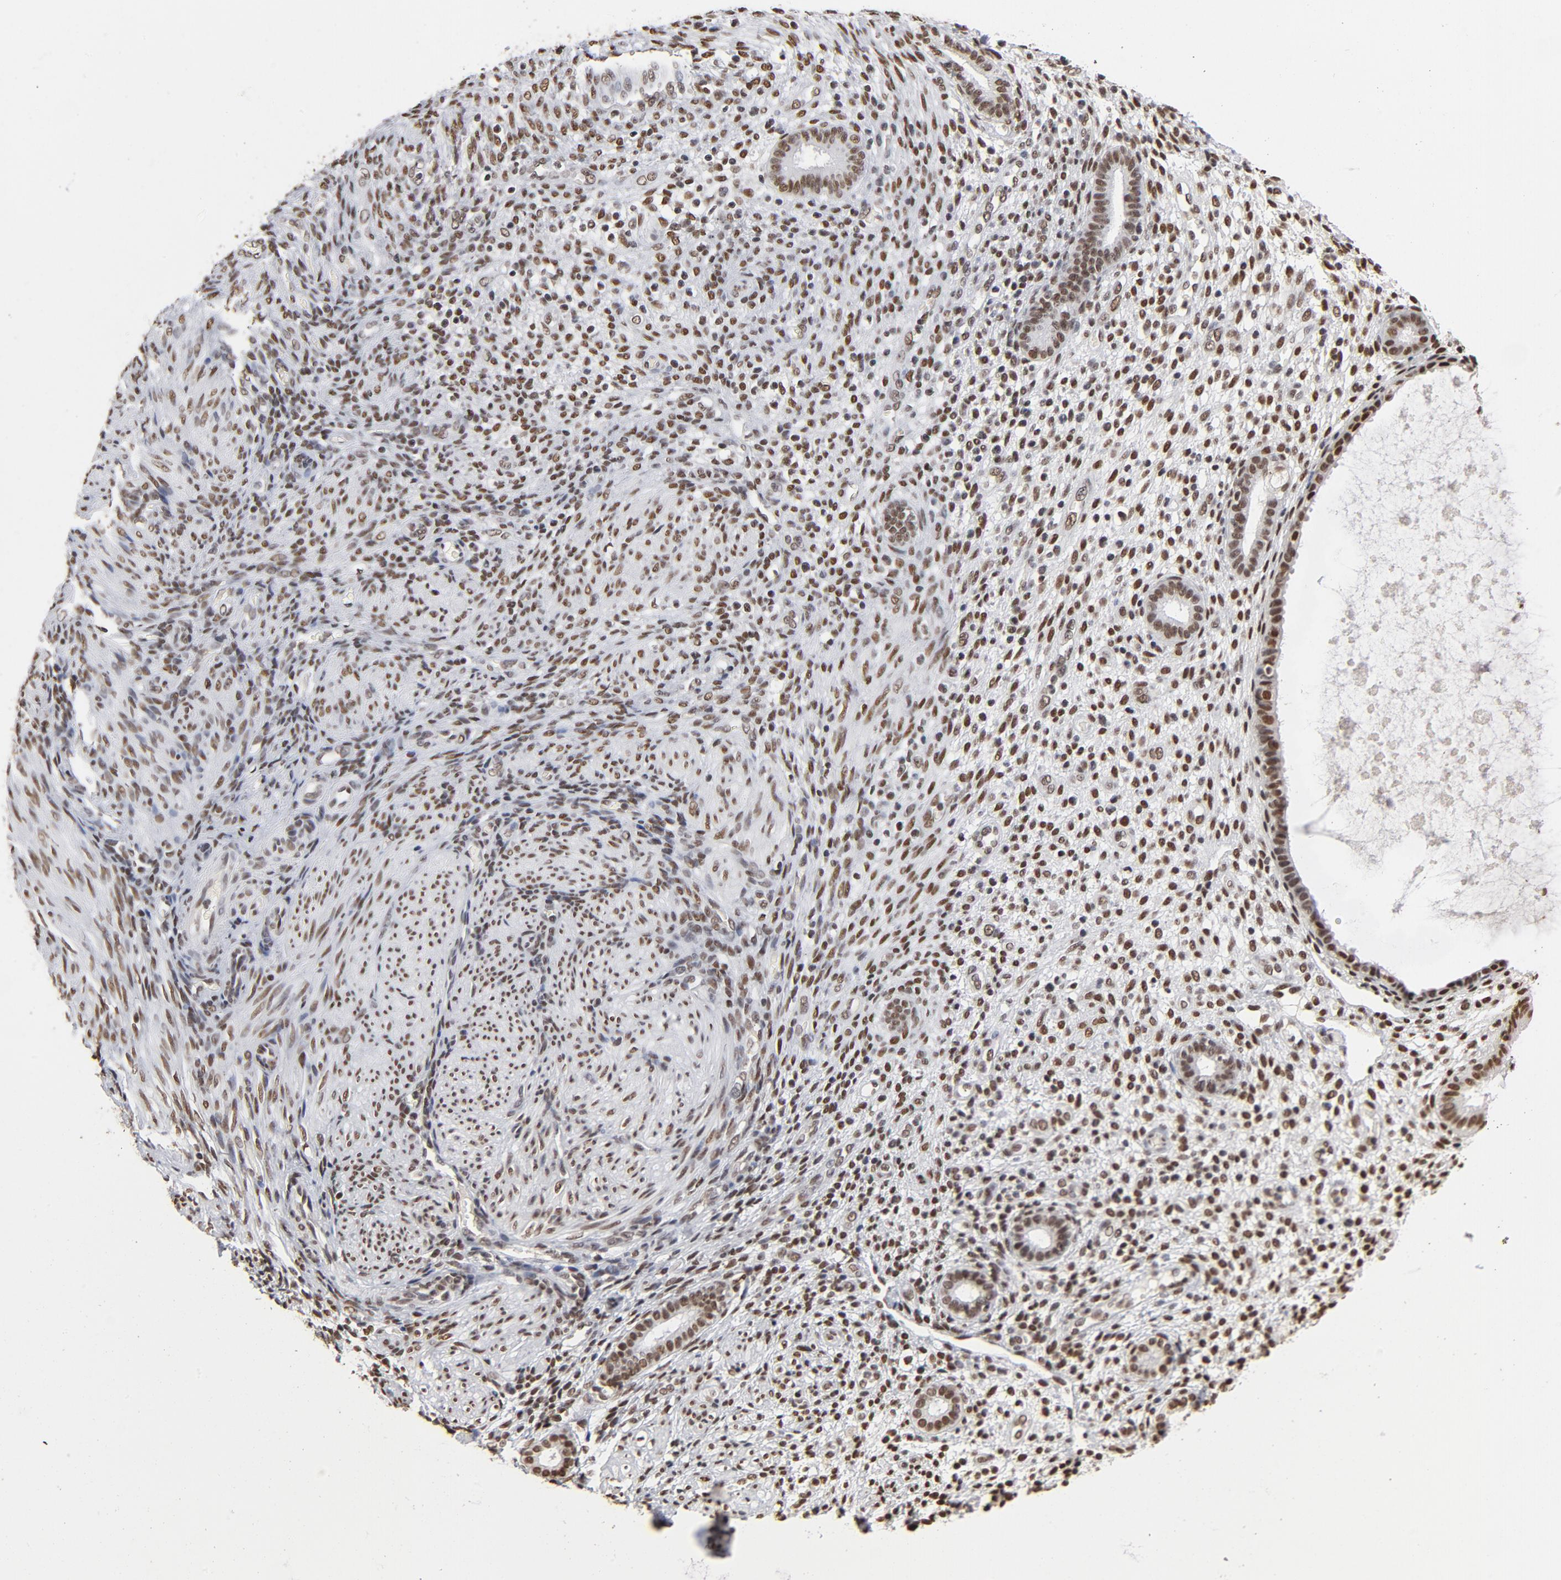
{"staining": {"intensity": "strong", "quantity": ">75%", "location": "nuclear"}, "tissue": "endometrium", "cell_type": "Cells in endometrial stroma", "image_type": "normal", "snomed": [{"axis": "morphology", "description": "Normal tissue, NOS"}, {"axis": "topography", "description": "Endometrium"}], "caption": "Protein staining of unremarkable endometrium reveals strong nuclear positivity in approximately >75% of cells in endometrial stroma.", "gene": "TP53BP1", "patient": {"sex": "female", "age": 72}}